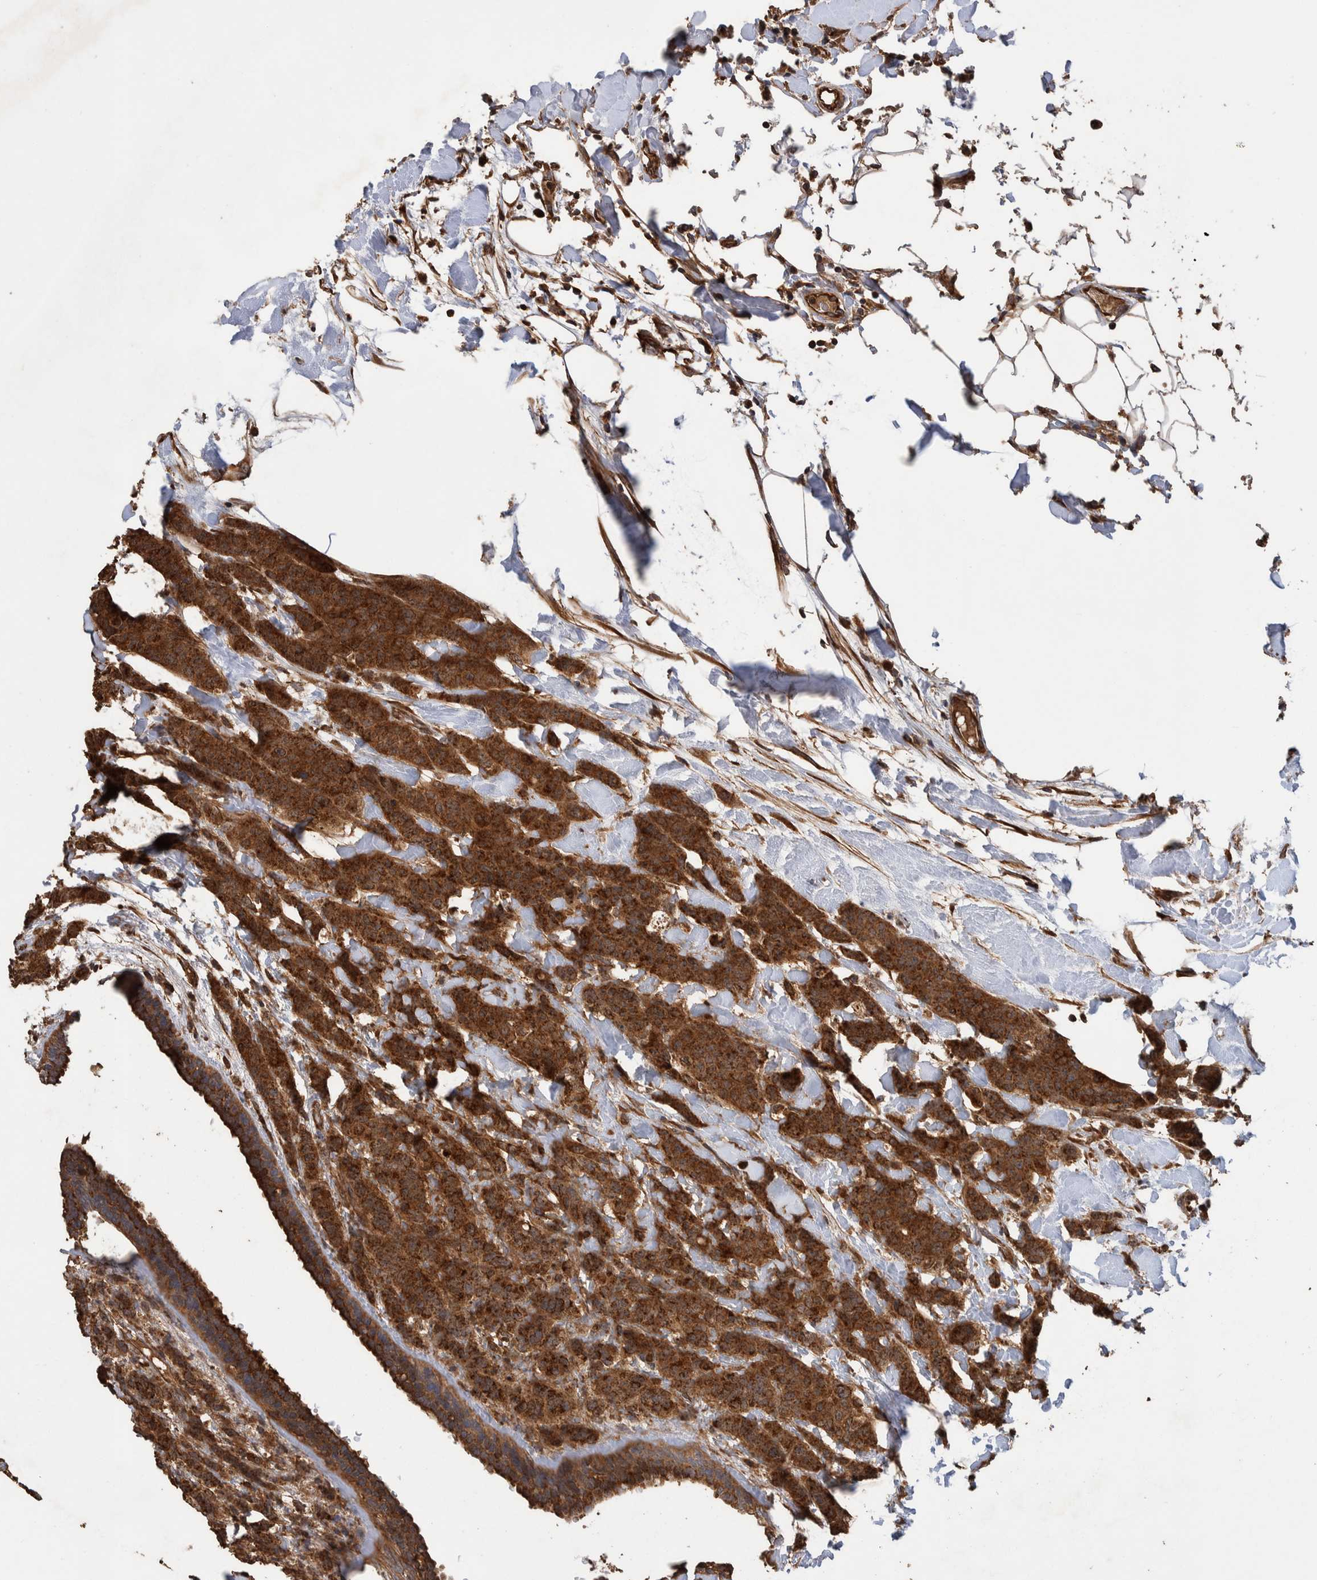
{"staining": {"intensity": "strong", "quantity": ">75%", "location": "cytoplasmic/membranous"}, "tissue": "breast cancer", "cell_type": "Tumor cells", "image_type": "cancer", "snomed": [{"axis": "morphology", "description": "Normal tissue, NOS"}, {"axis": "morphology", "description": "Duct carcinoma"}, {"axis": "topography", "description": "Breast"}], "caption": "Immunohistochemical staining of breast cancer exhibits strong cytoplasmic/membranous protein staining in about >75% of tumor cells. The protein is shown in brown color, while the nuclei are stained blue.", "gene": "TRIM16", "patient": {"sex": "female", "age": 40}}